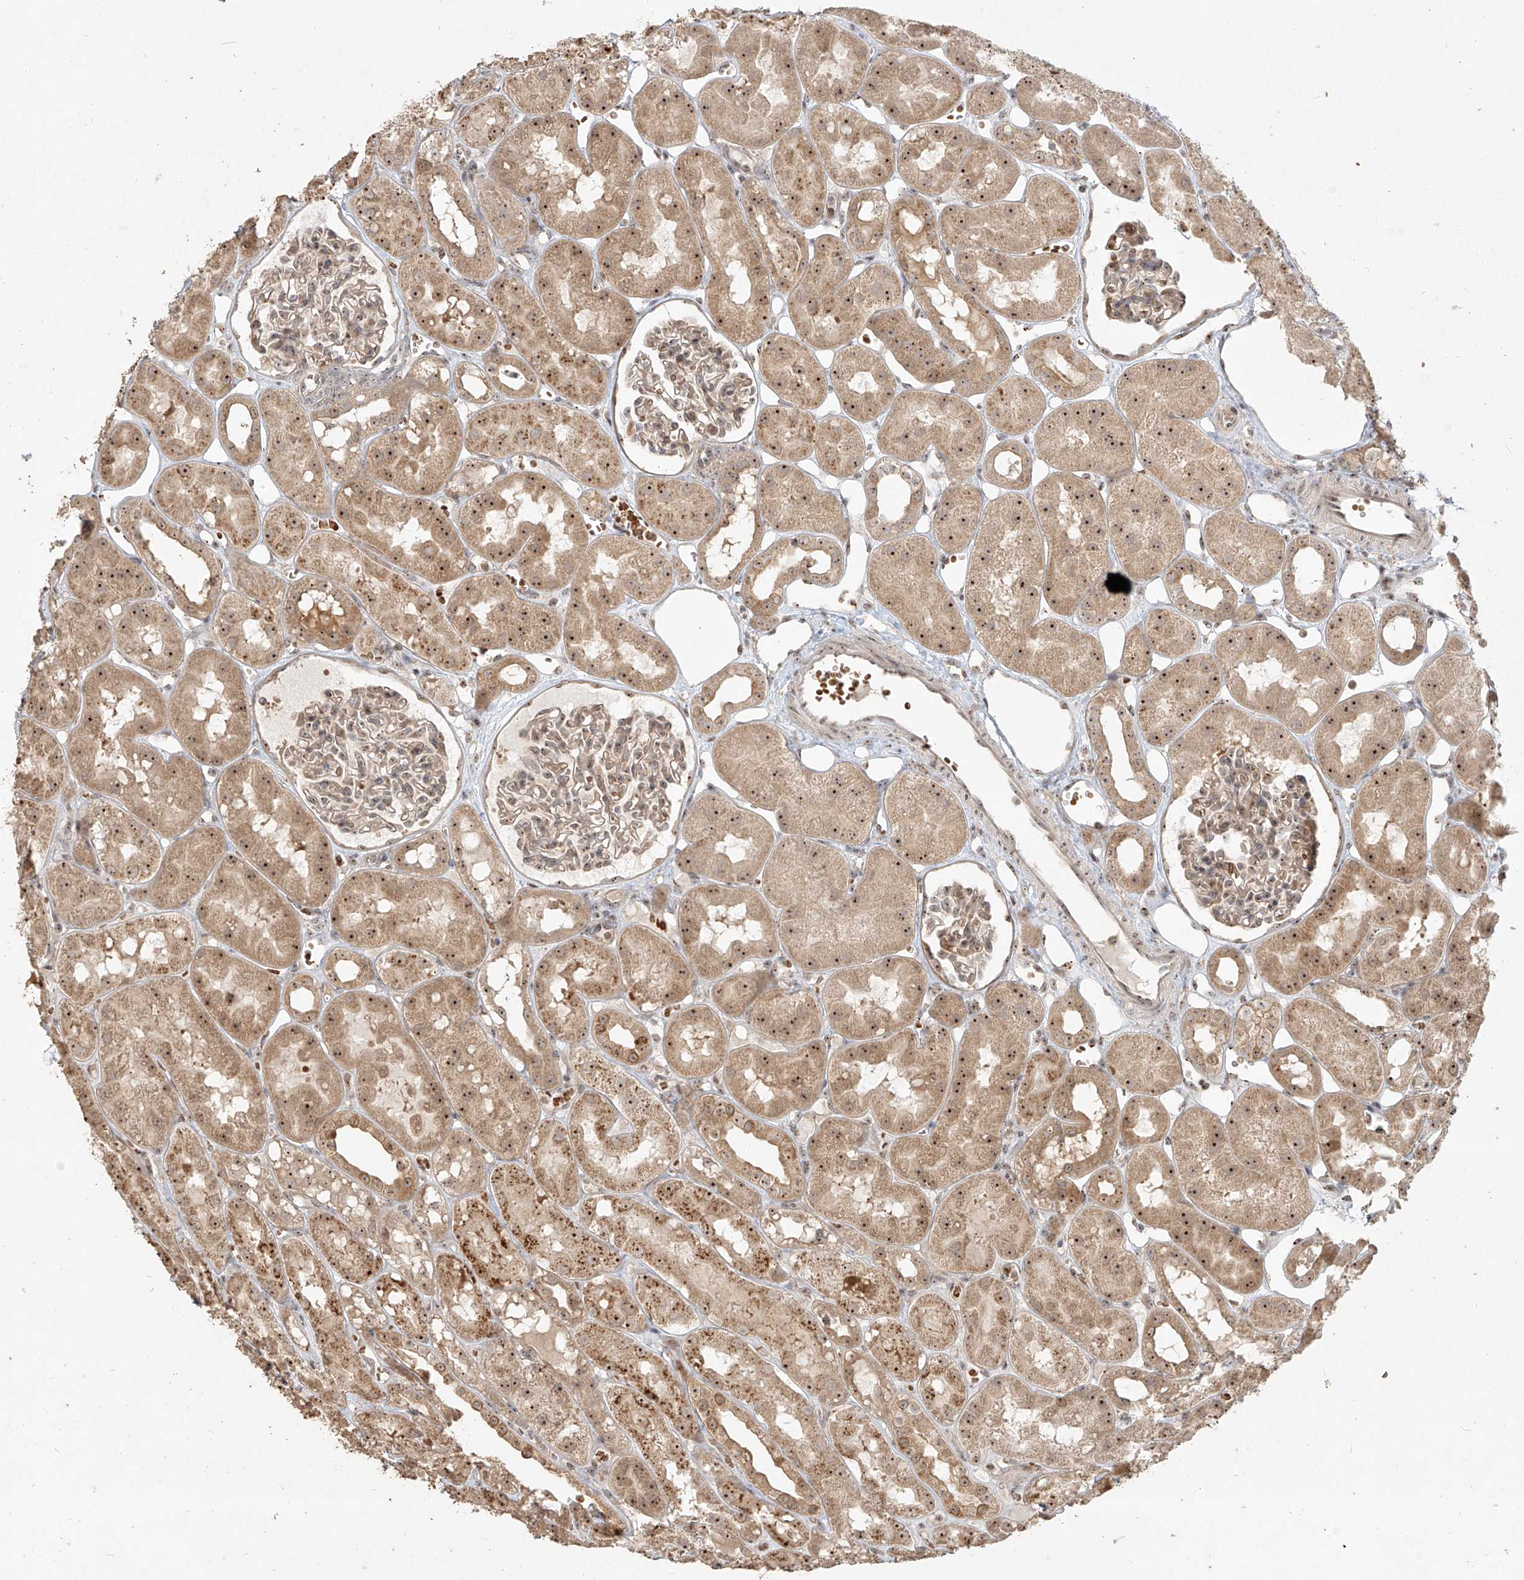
{"staining": {"intensity": "weak", "quantity": ">75%", "location": "cytoplasmic/membranous,nuclear"}, "tissue": "kidney", "cell_type": "Cells in glomeruli", "image_type": "normal", "snomed": [{"axis": "morphology", "description": "Normal tissue, NOS"}, {"axis": "topography", "description": "Kidney"}], "caption": "This micrograph reveals IHC staining of normal human kidney, with low weak cytoplasmic/membranous,nuclear positivity in about >75% of cells in glomeruli.", "gene": "BYSL", "patient": {"sex": "male", "age": 16}}